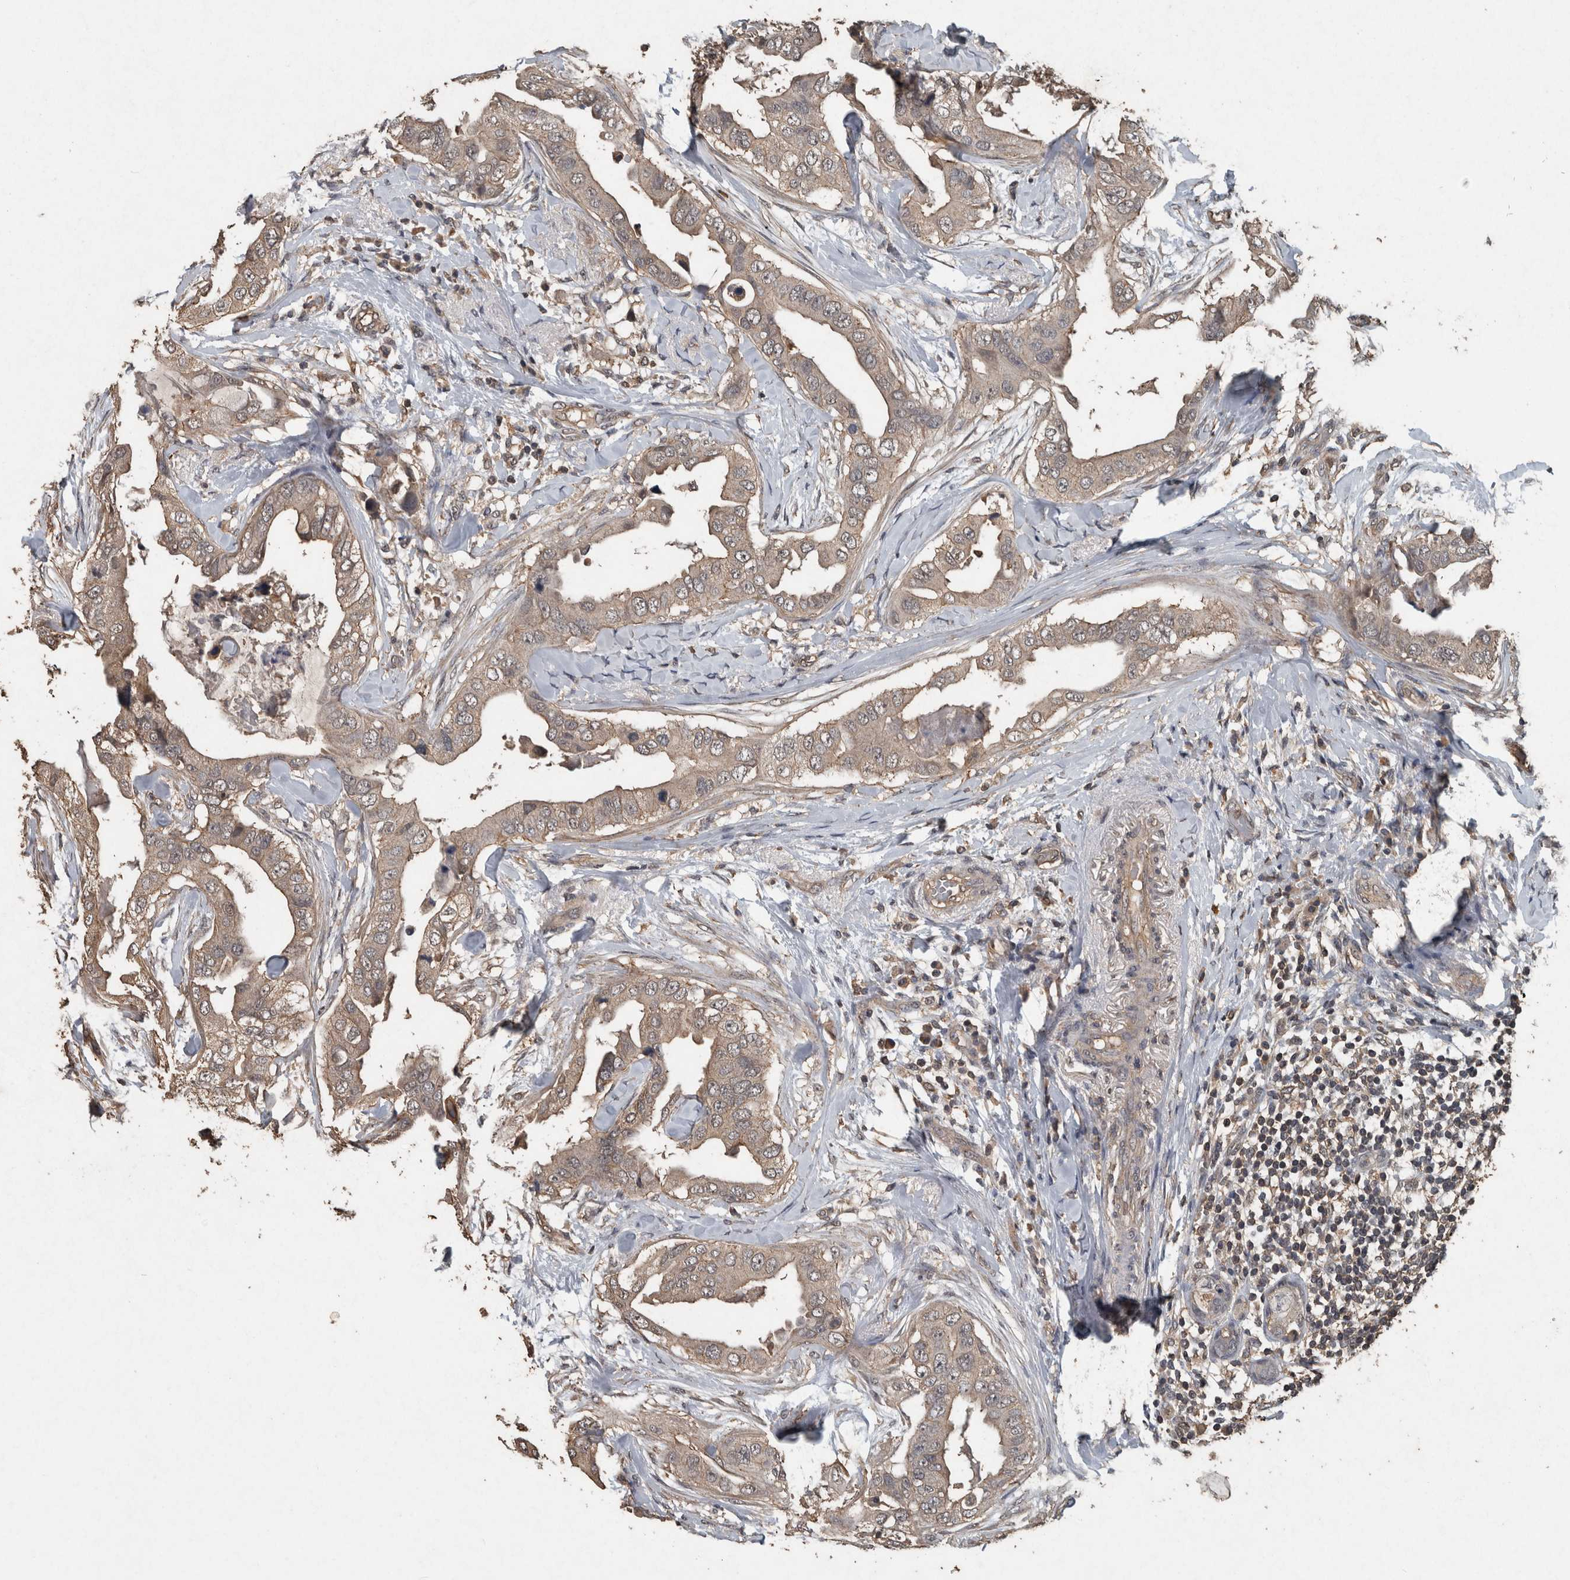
{"staining": {"intensity": "weak", "quantity": ">75%", "location": "cytoplasmic/membranous"}, "tissue": "breast cancer", "cell_type": "Tumor cells", "image_type": "cancer", "snomed": [{"axis": "morphology", "description": "Duct carcinoma"}, {"axis": "topography", "description": "Breast"}], "caption": "High-magnification brightfield microscopy of breast cancer stained with DAB (brown) and counterstained with hematoxylin (blue). tumor cells exhibit weak cytoplasmic/membranous expression is present in about>75% of cells.", "gene": "FGFRL1", "patient": {"sex": "female", "age": 40}}